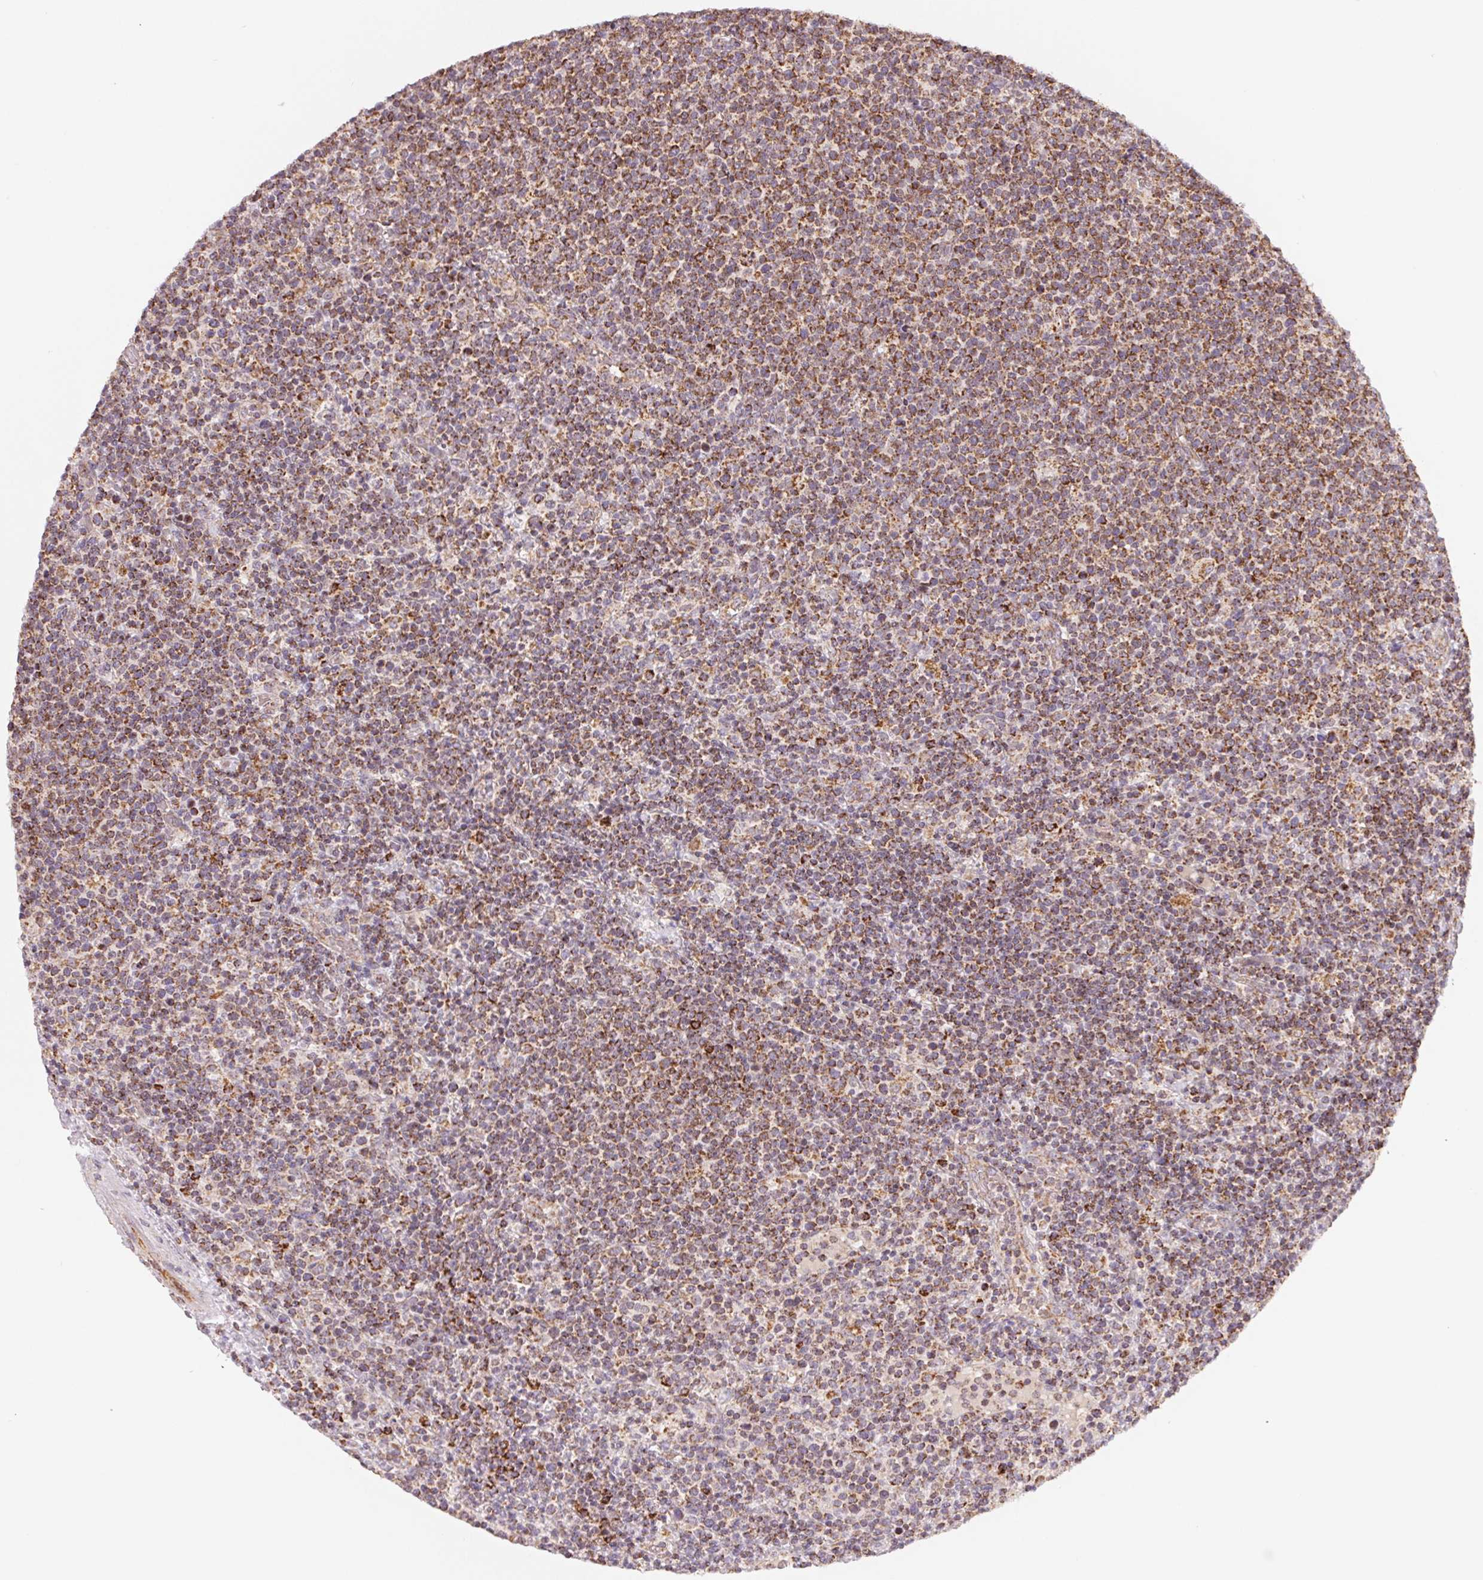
{"staining": {"intensity": "moderate", "quantity": ">75%", "location": "cytoplasmic/membranous"}, "tissue": "lymphoma", "cell_type": "Tumor cells", "image_type": "cancer", "snomed": [{"axis": "morphology", "description": "Malignant lymphoma, non-Hodgkin's type, High grade"}, {"axis": "topography", "description": "Lymph node"}], "caption": "High-grade malignant lymphoma, non-Hodgkin's type stained with DAB immunohistochemistry (IHC) shows medium levels of moderate cytoplasmic/membranous positivity in approximately >75% of tumor cells. (brown staining indicates protein expression, while blue staining denotes nuclei).", "gene": "HINT2", "patient": {"sex": "male", "age": 61}}